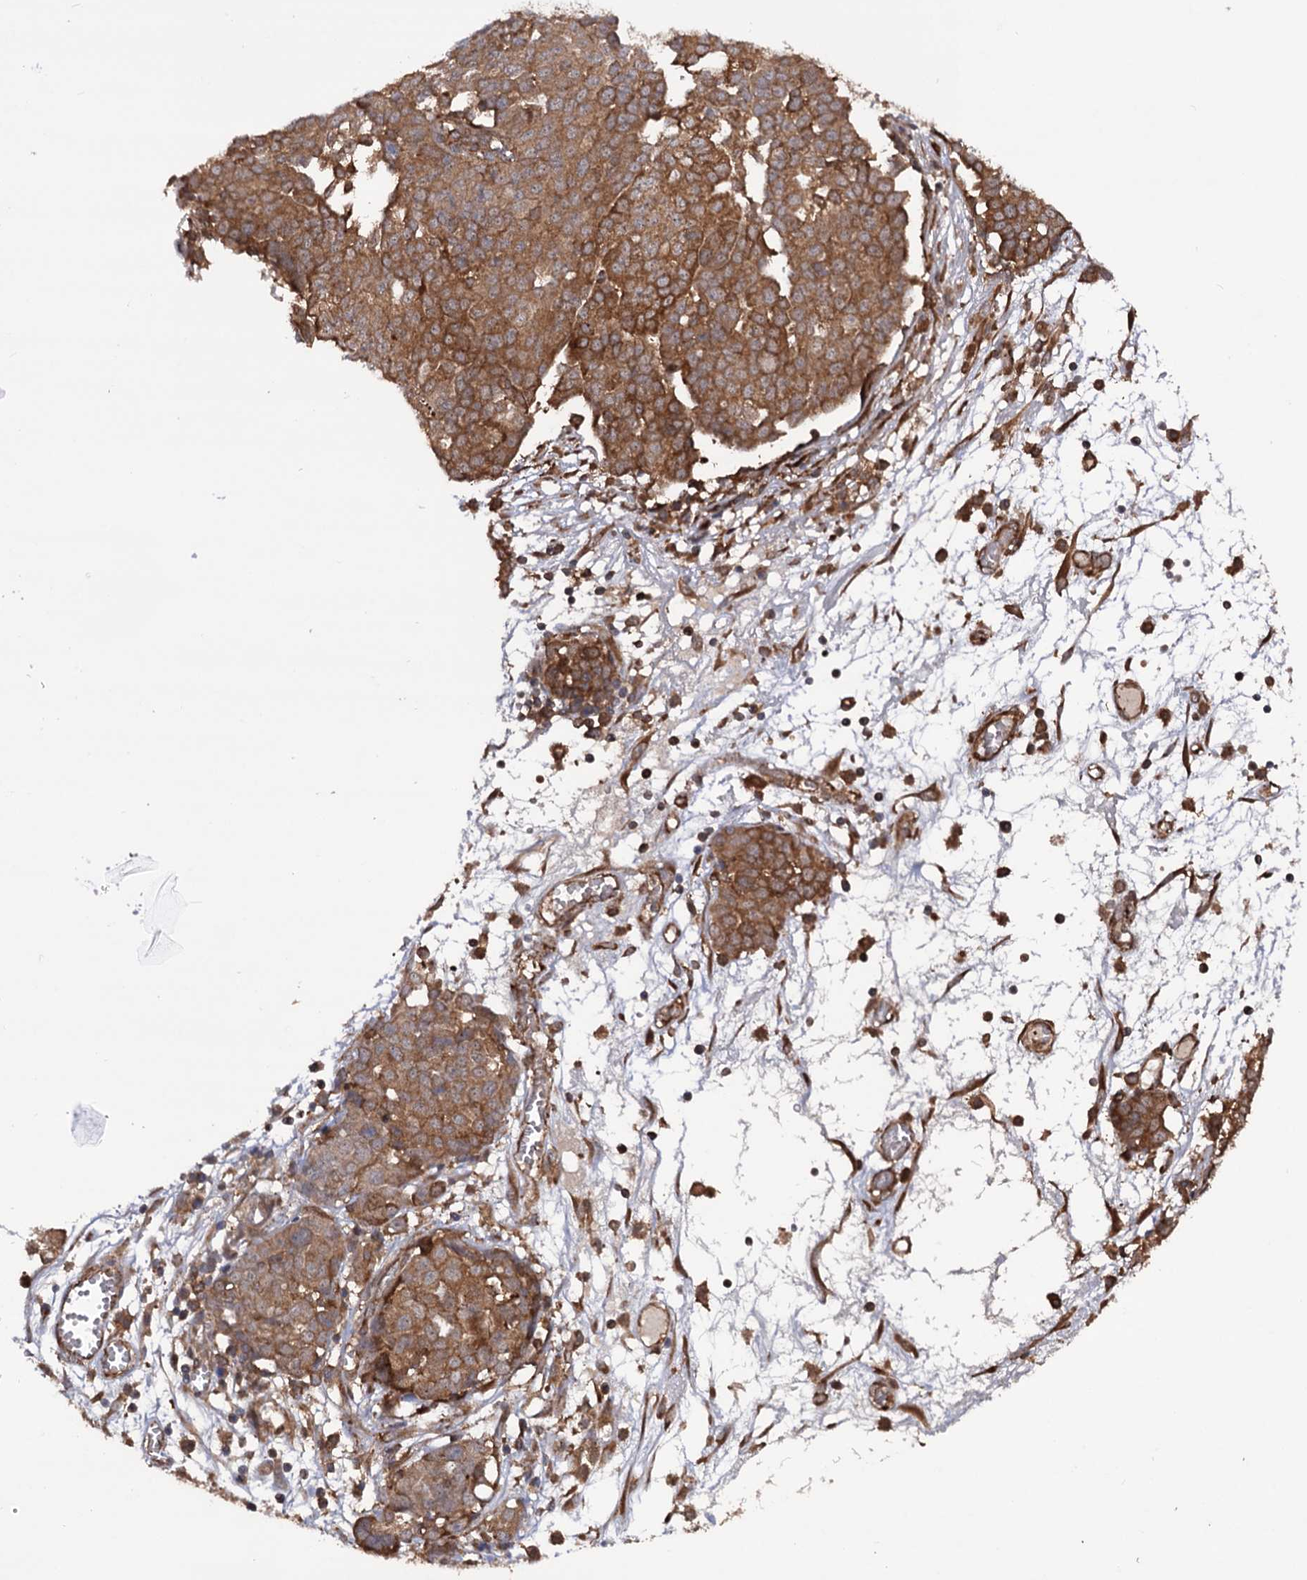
{"staining": {"intensity": "moderate", "quantity": ">75%", "location": "cytoplasmic/membranous"}, "tissue": "ovarian cancer", "cell_type": "Tumor cells", "image_type": "cancer", "snomed": [{"axis": "morphology", "description": "Cystadenocarcinoma, serous, NOS"}, {"axis": "topography", "description": "Soft tissue"}, {"axis": "topography", "description": "Ovary"}], "caption": "About >75% of tumor cells in ovarian serous cystadenocarcinoma show moderate cytoplasmic/membranous protein positivity as visualized by brown immunohistochemical staining.", "gene": "ATP8B4", "patient": {"sex": "female", "age": 57}}